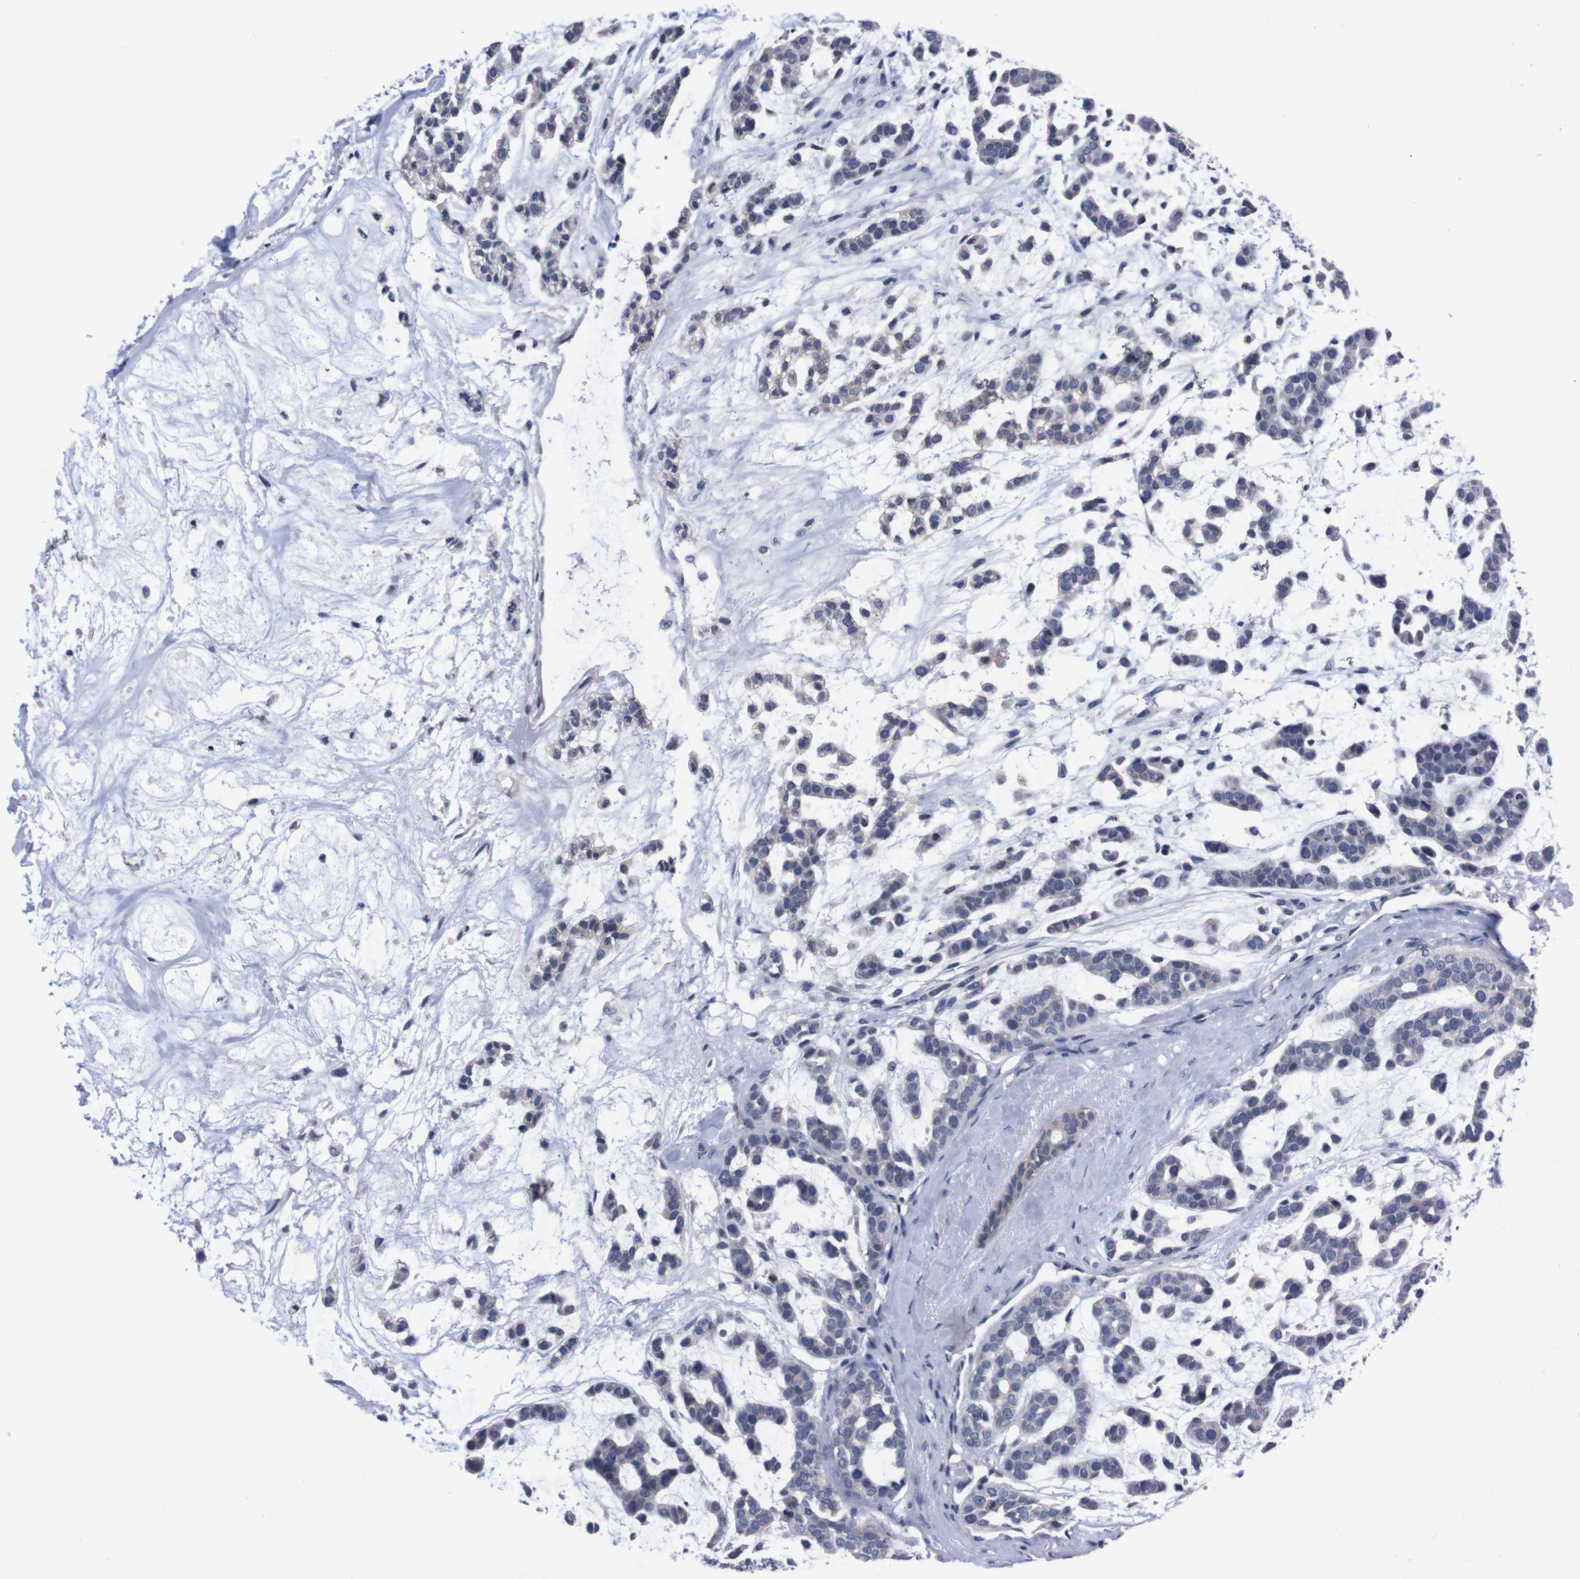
{"staining": {"intensity": "negative", "quantity": "none", "location": "none"}, "tissue": "head and neck cancer", "cell_type": "Tumor cells", "image_type": "cancer", "snomed": [{"axis": "morphology", "description": "Adenocarcinoma, NOS"}, {"axis": "morphology", "description": "Adenoma, NOS"}, {"axis": "topography", "description": "Head-Neck"}], "caption": "High magnification brightfield microscopy of head and neck cancer (adenocarcinoma) stained with DAB (brown) and counterstained with hematoxylin (blue): tumor cells show no significant positivity.", "gene": "TNFRSF21", "patient": {"sex": "female", "age": 55}}